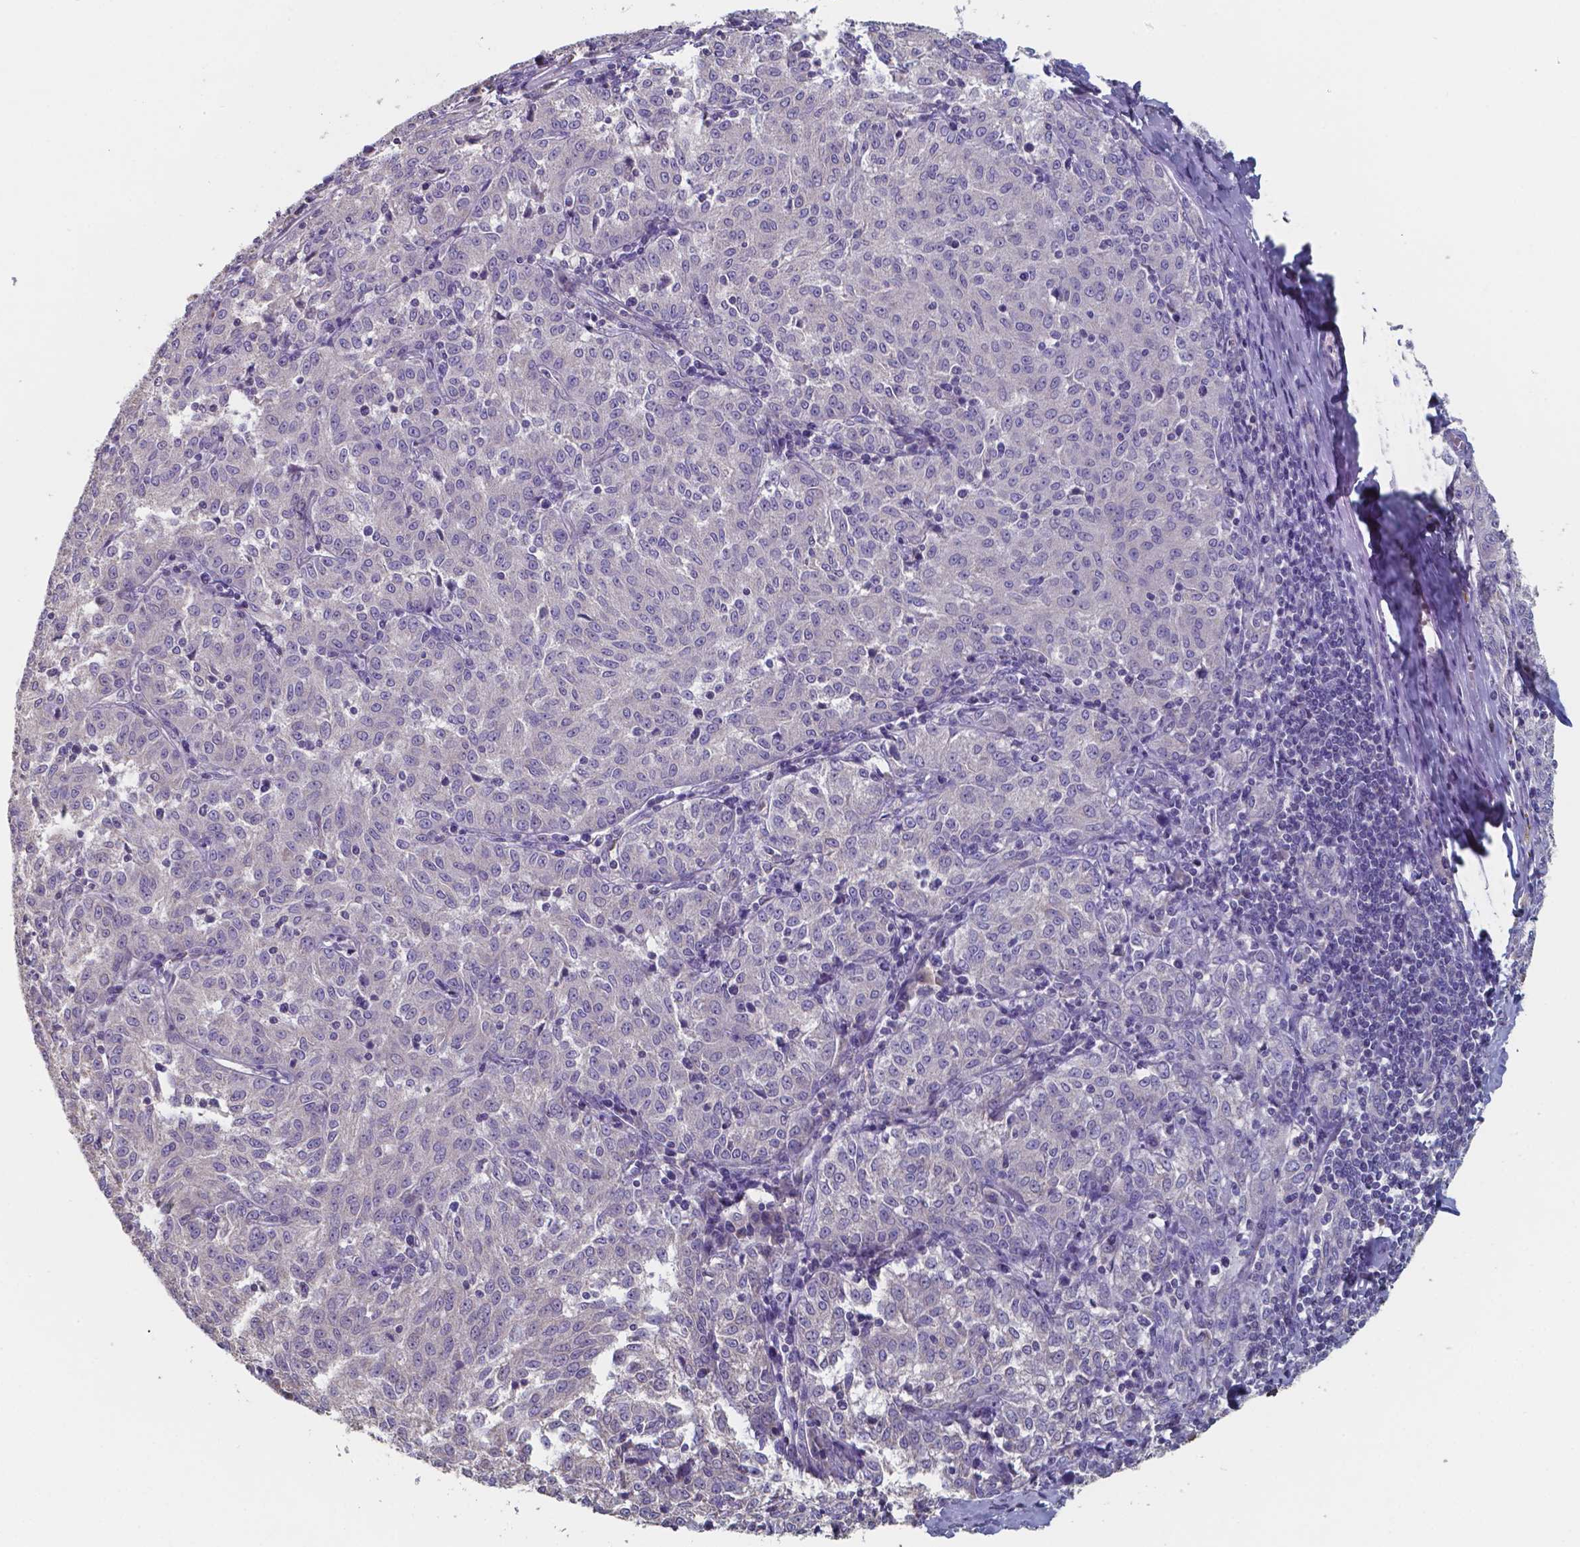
{"staining": {"intensity": "negative", "quantity": "none", "location": "none"}, "tissue": "melanoma", "cell_type": "Tumor cells", "image_type": "cancer", "snomed": [{"axis": "morphology", "description": "Malignant melanoma, NOS"}, {"axis": "topography", "description": "Skin"}], "caption": "There is no significant positivity in tumor cells of malignant melanoma.", "gene": "FOXJ1", "patient": {"sex": "female", "age": 72}}